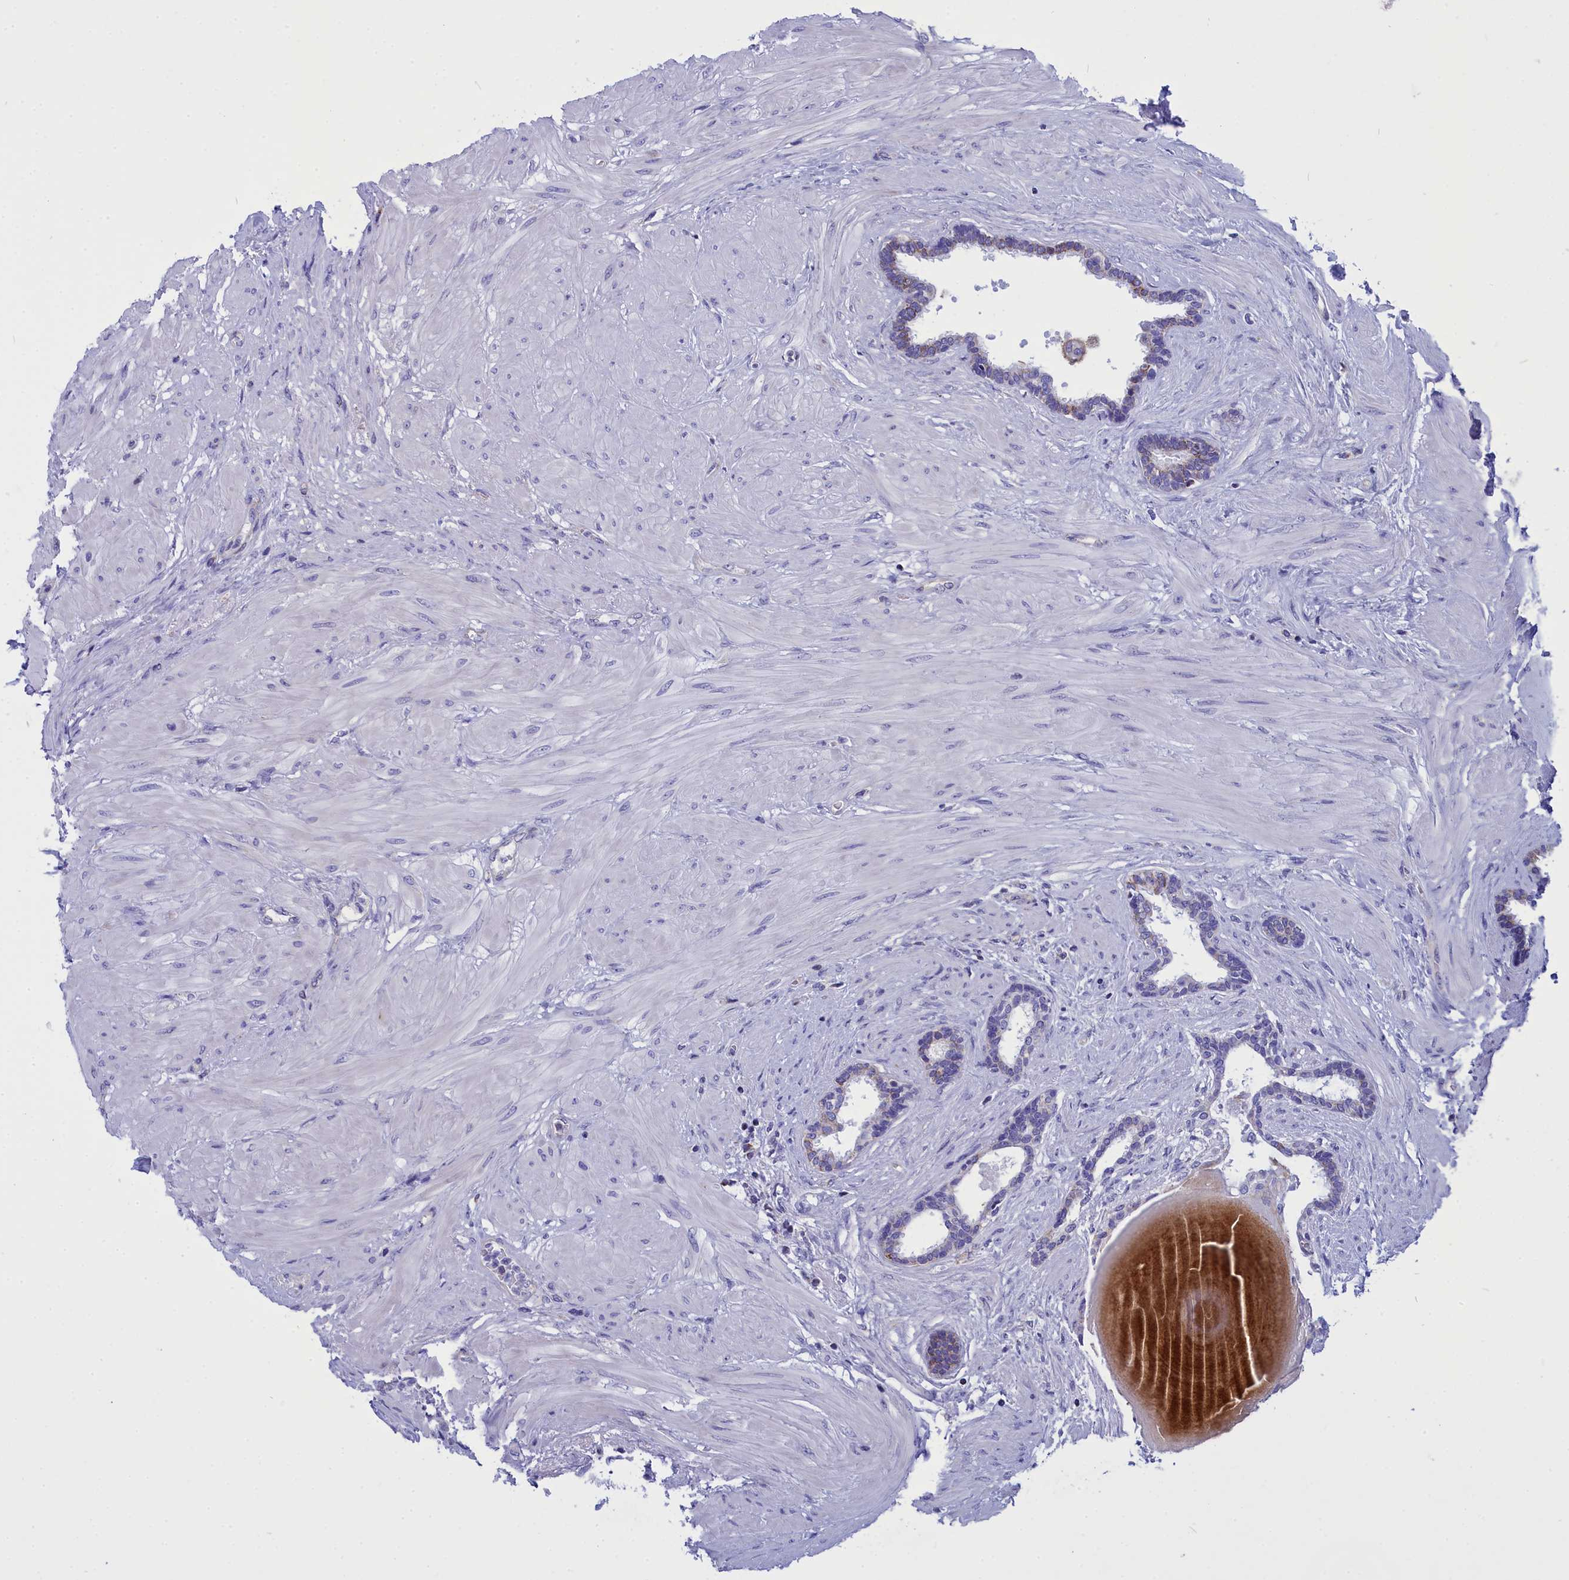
{"staining": {"intensity": "moderate", "quantity": "<25%", "location": "cytoplasmic/membranous"}, "tissue": "prostate", "cell_type": "Glandular cells", "image_type": "normal", "snomed": [{"axis": "morphology", "description": "Normal tissue, NOS"}, {"axis": "topography", "description": "Prostate"}], "caption": "A high-resolution histopathology image shows immunohistochemistry staining of unremarkable prostate, which demonstrates moderate cytoplasmic/membranous positivity in about <25% of glandular cells.", "gene": "CCRL2", "patient": {"sex": "male", "age": 48}}